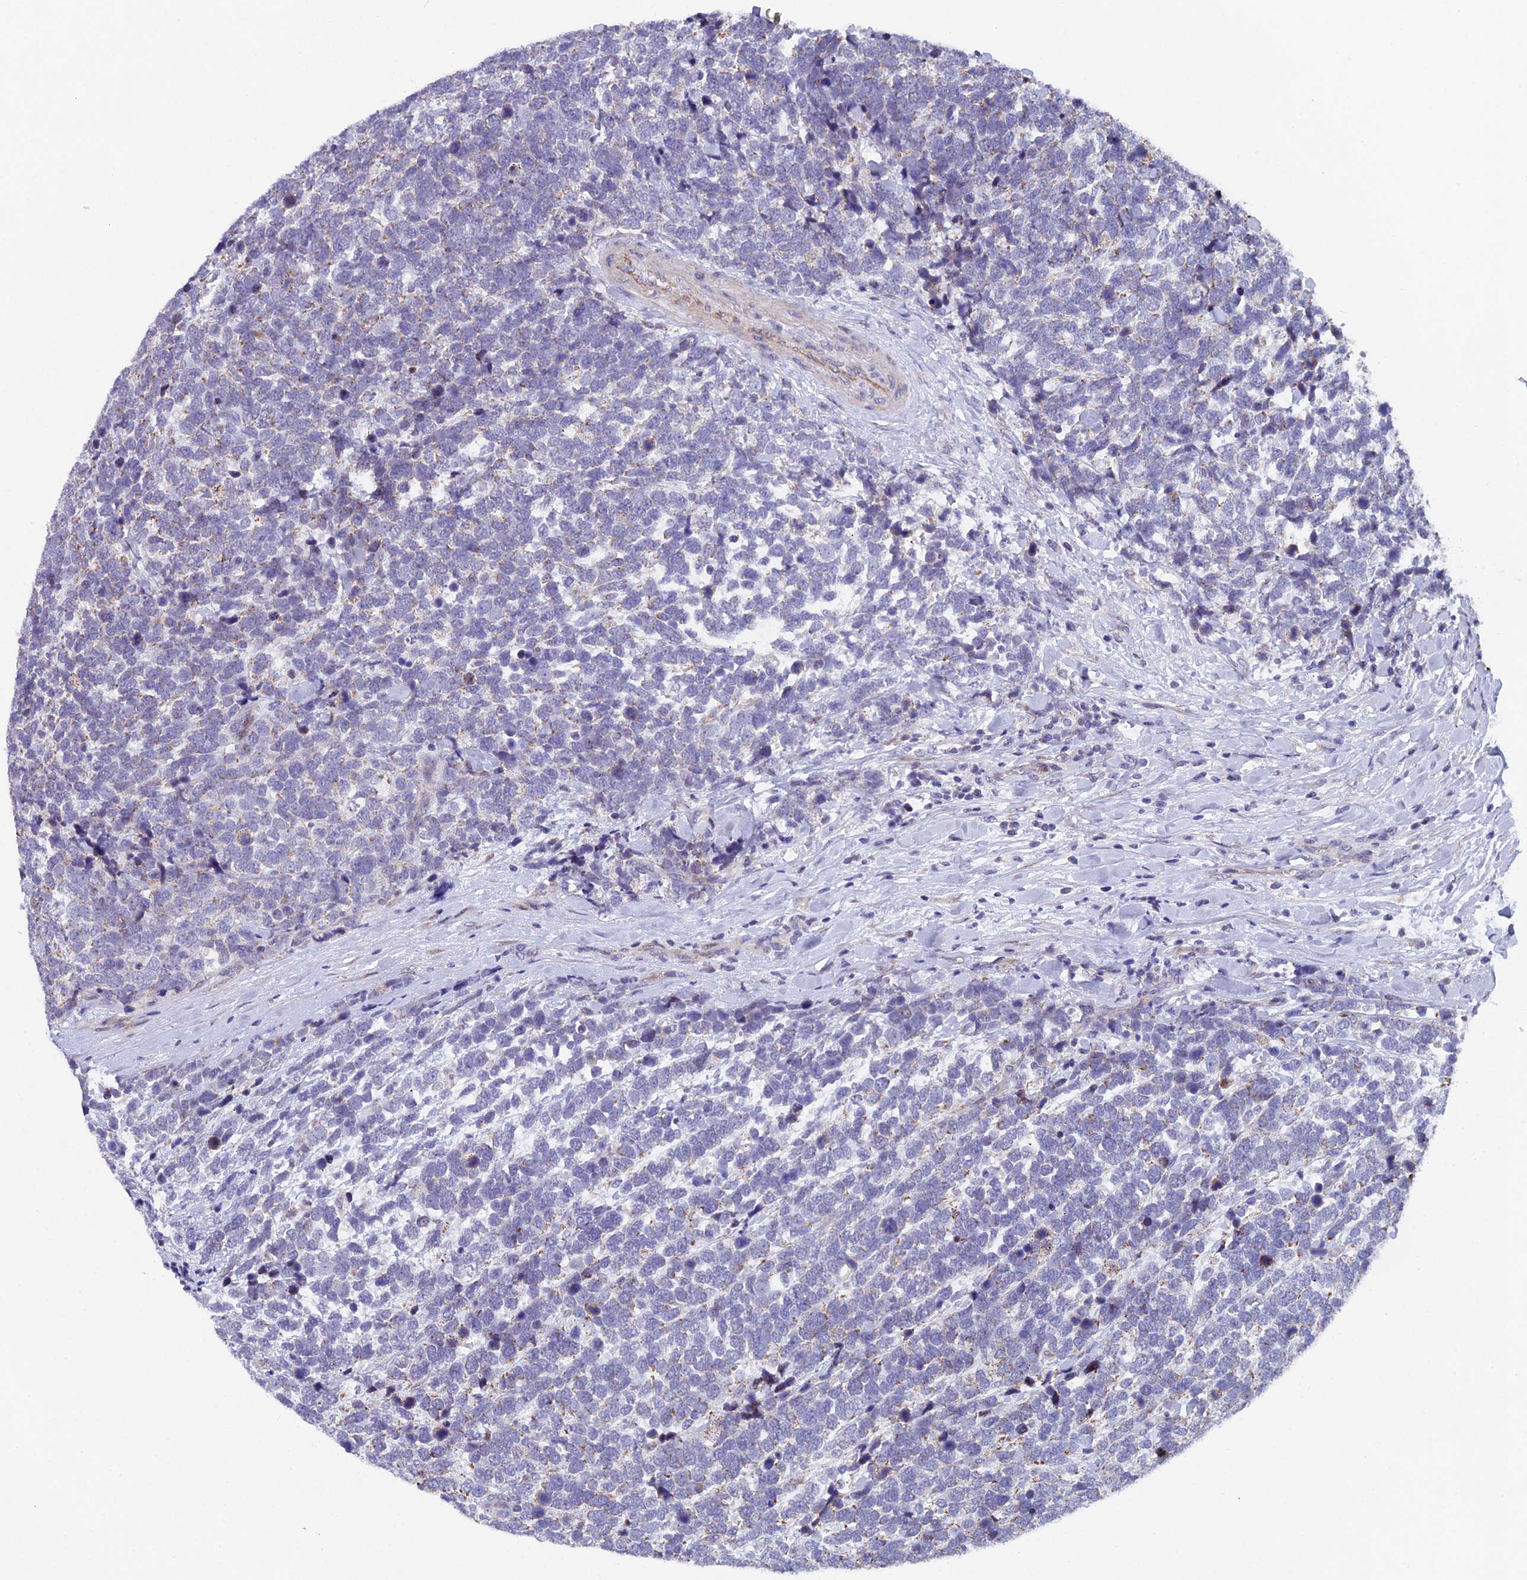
{"staining": {"intensity": "negative", "quantity": "none", "location": "none"}, "tissue": "urothelial cancer", "cell_type": "Tumor cells", "image_type": "cancer", "snomed": [{"axis": "morphology", "description": "Urothelial carcinoma, High grade"}, {"axis": "topography", "description": "Urinary bladder"}], "caption": "Immunohistochemistry (IHC) photomicrograph of neoplastic tissue: urothelial cancer stained with DAB (3,3'-diaminobenzidine) exhibits no significant protein positivity in tumor cells.", "gene": "XKR9", "patient": {"sex": "female", "age": 82}}